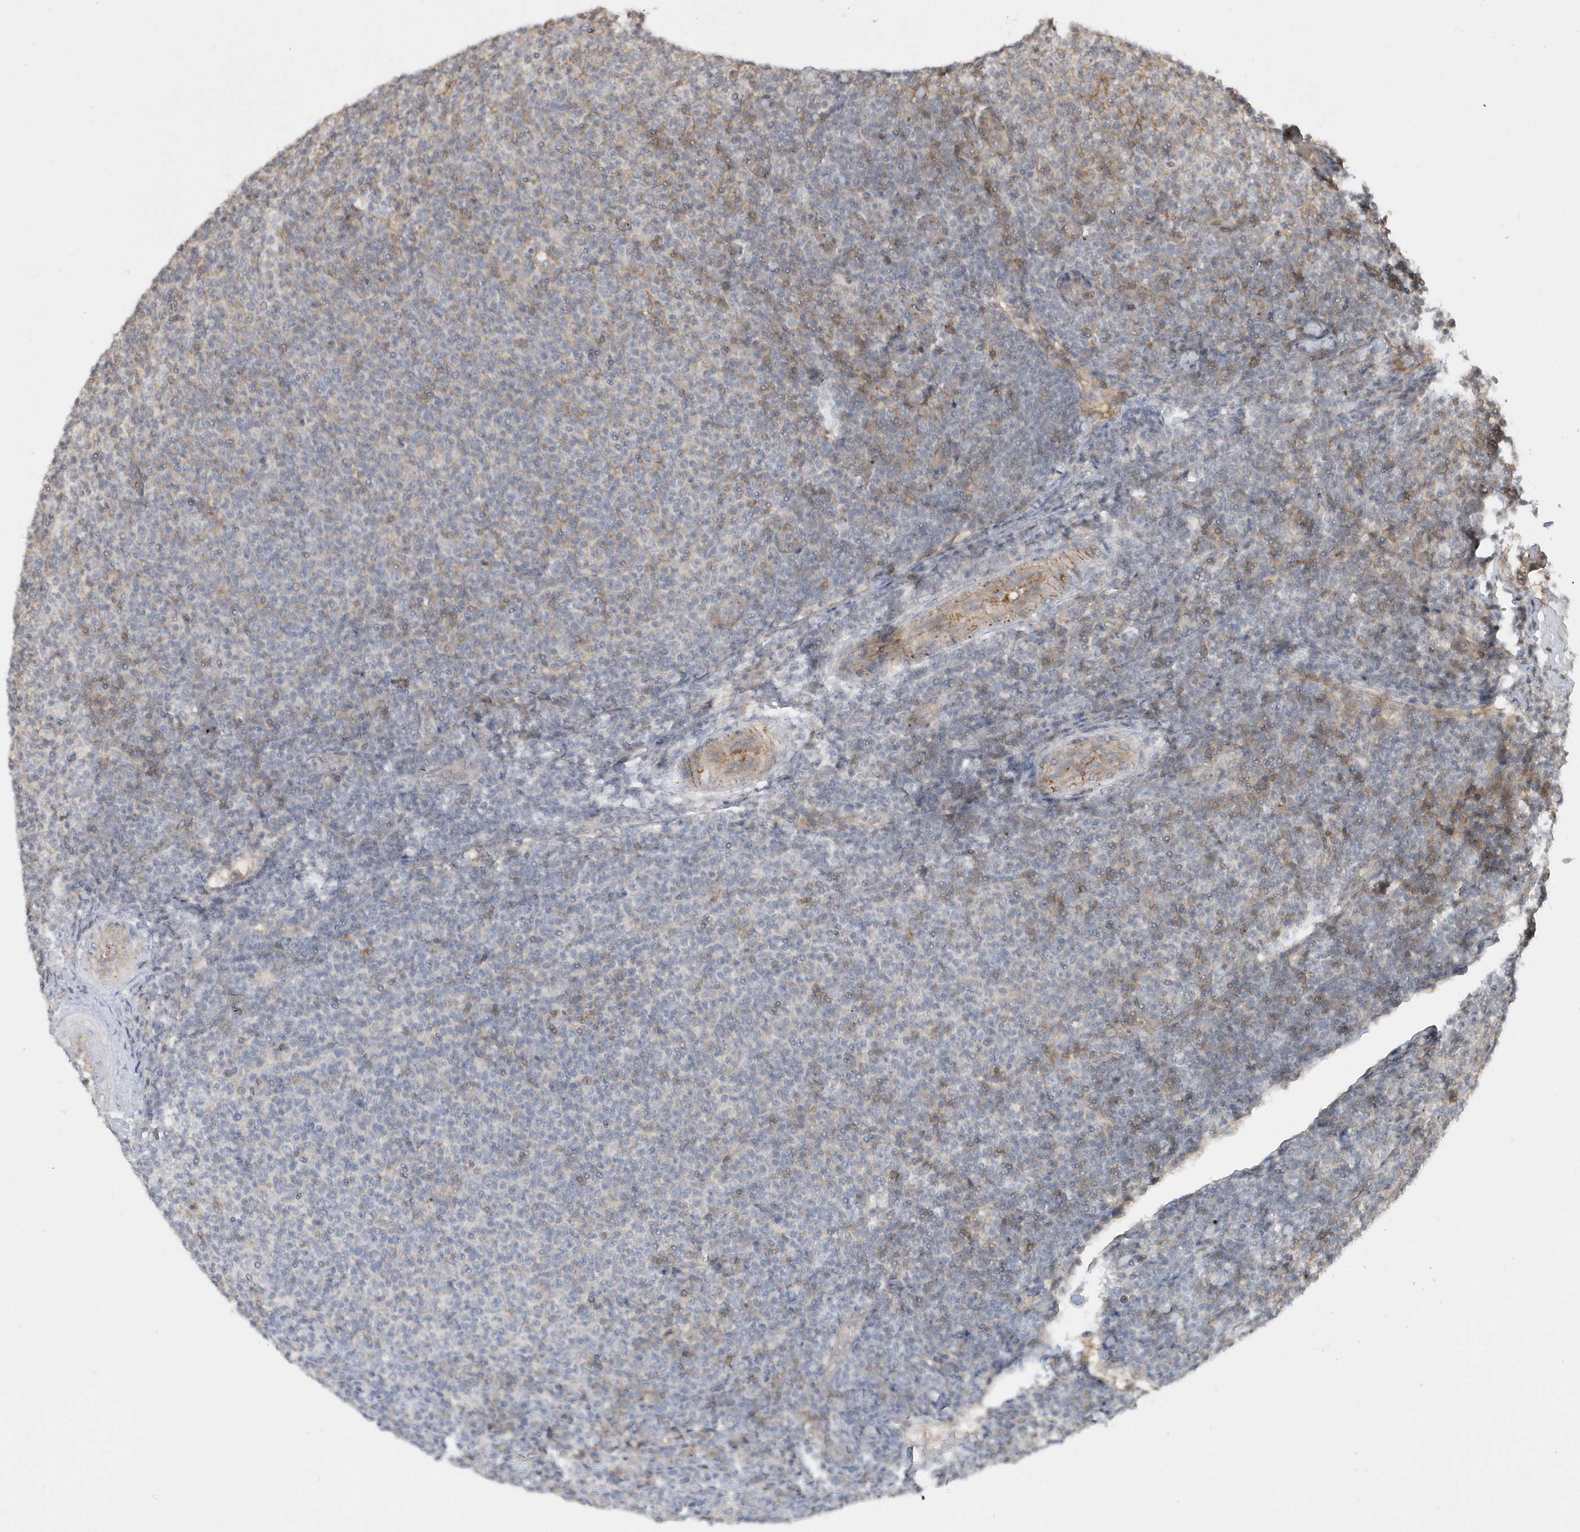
{"staining": {"intensity": "negative", "quantity": "none", "location": "none"}, "tissue": "lymphoma", "cell_type": "Tumor cells", "image_type": "cancer", "snomed": [{"axis": "morphology", "description": "Malignant lymphoma, non-Hodgkin's type, Low grade"}, {"axis": "topography", "description": "Lymph node"}], "caption": "DAB (3,3'-diaminobenzidine) immunohistochemical staining of human malignant lymphoma, non-Hodgkin's type (low-grade) exhibits no significant positivity in tumor cells.", "gene": "CRIP3", "patient": {"sex": "male", "age": 66}}